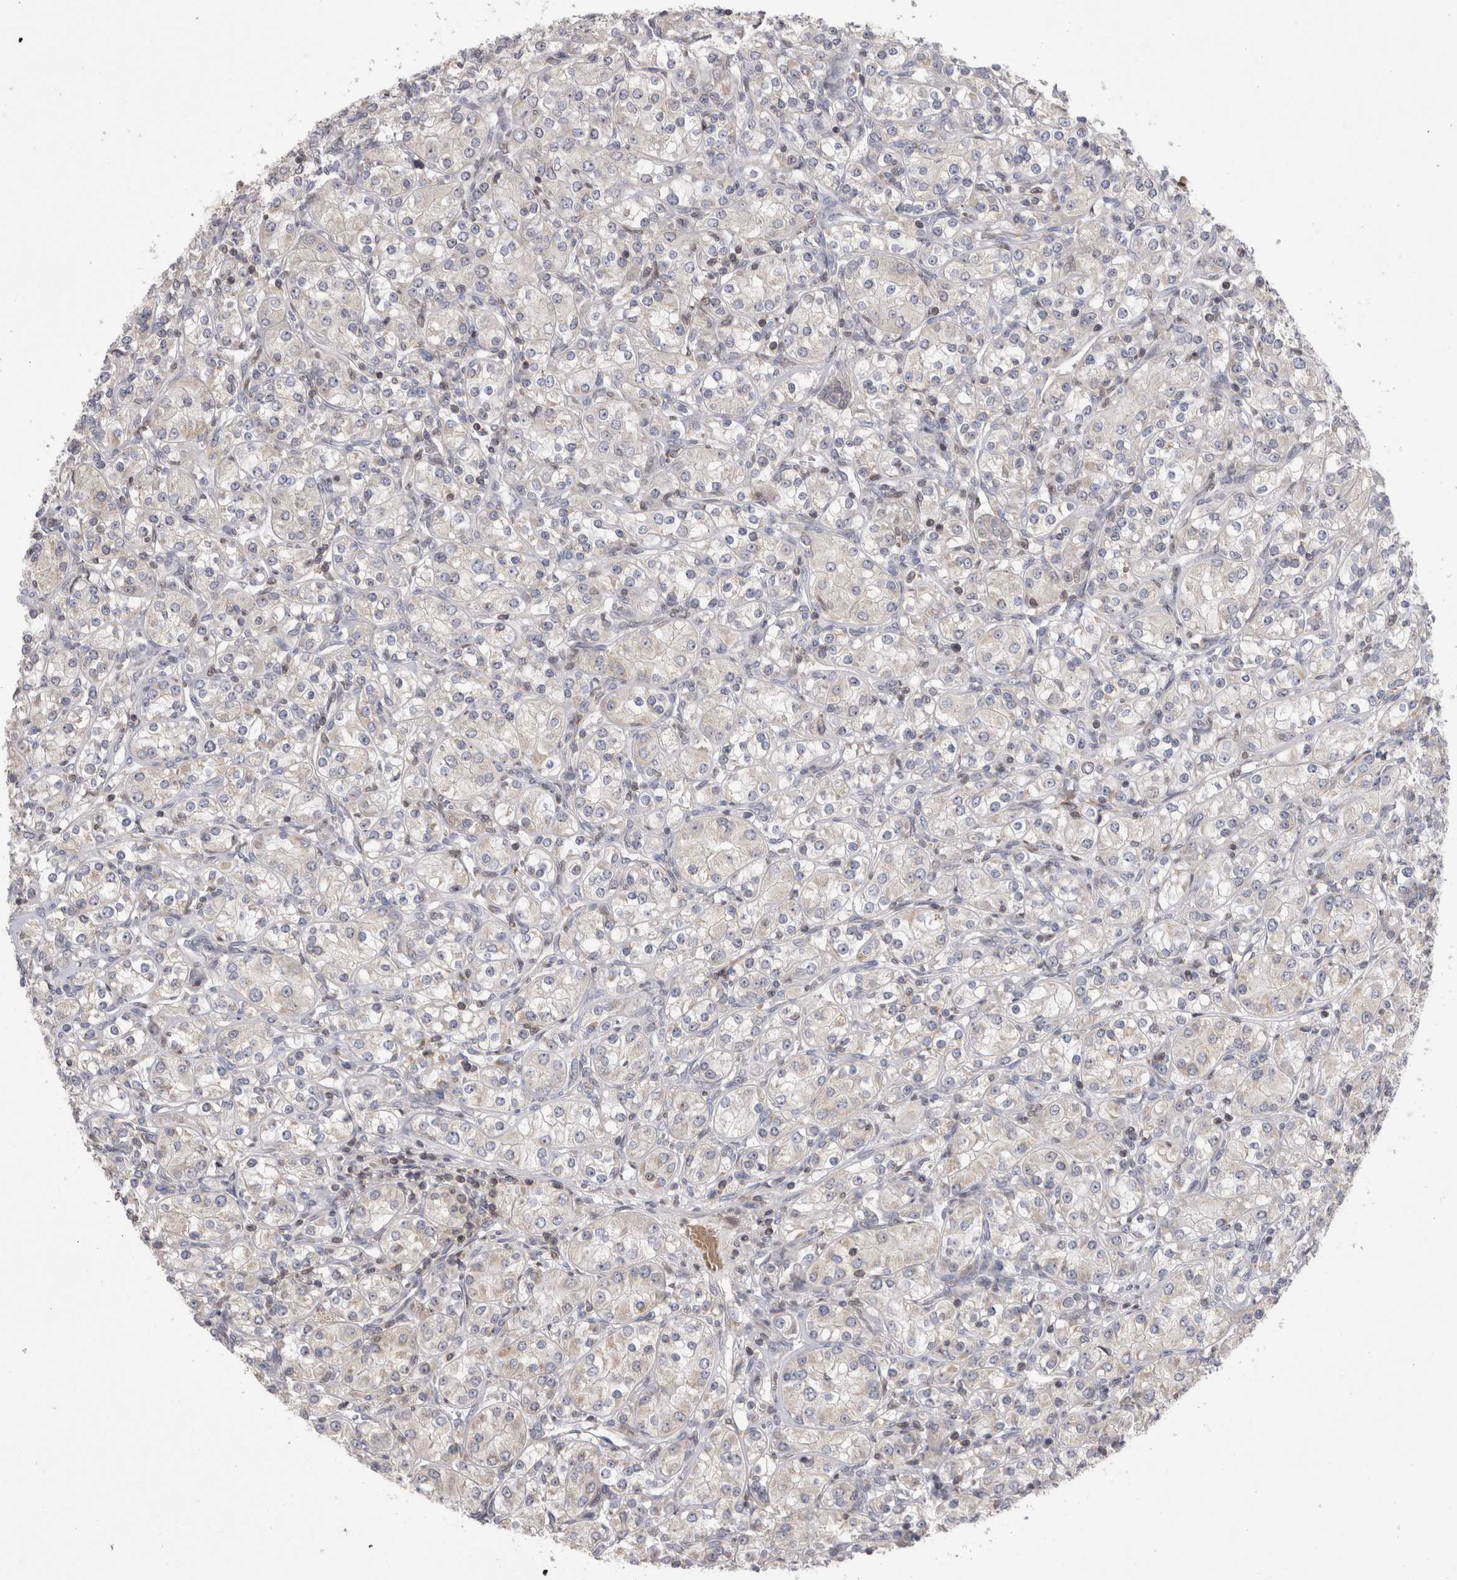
{"staining": {"intensity": "negative", "quantity": "none", "location": "none"}, "tissue": "renal cancer", "cell_type": "Tumor cells", "image_type": "cancer", "snomed": [{"axis": "morphology", "description": "Adenocarcinoma, NOS"}, {"axis": "topography", "description": "Kidney"}], "caption": "Renal cancer was stained to show a protein in brown. There is no significant expression in tumor cells.", "gene": "DARS2", "patient": {"sex": "male", "age": 77}}